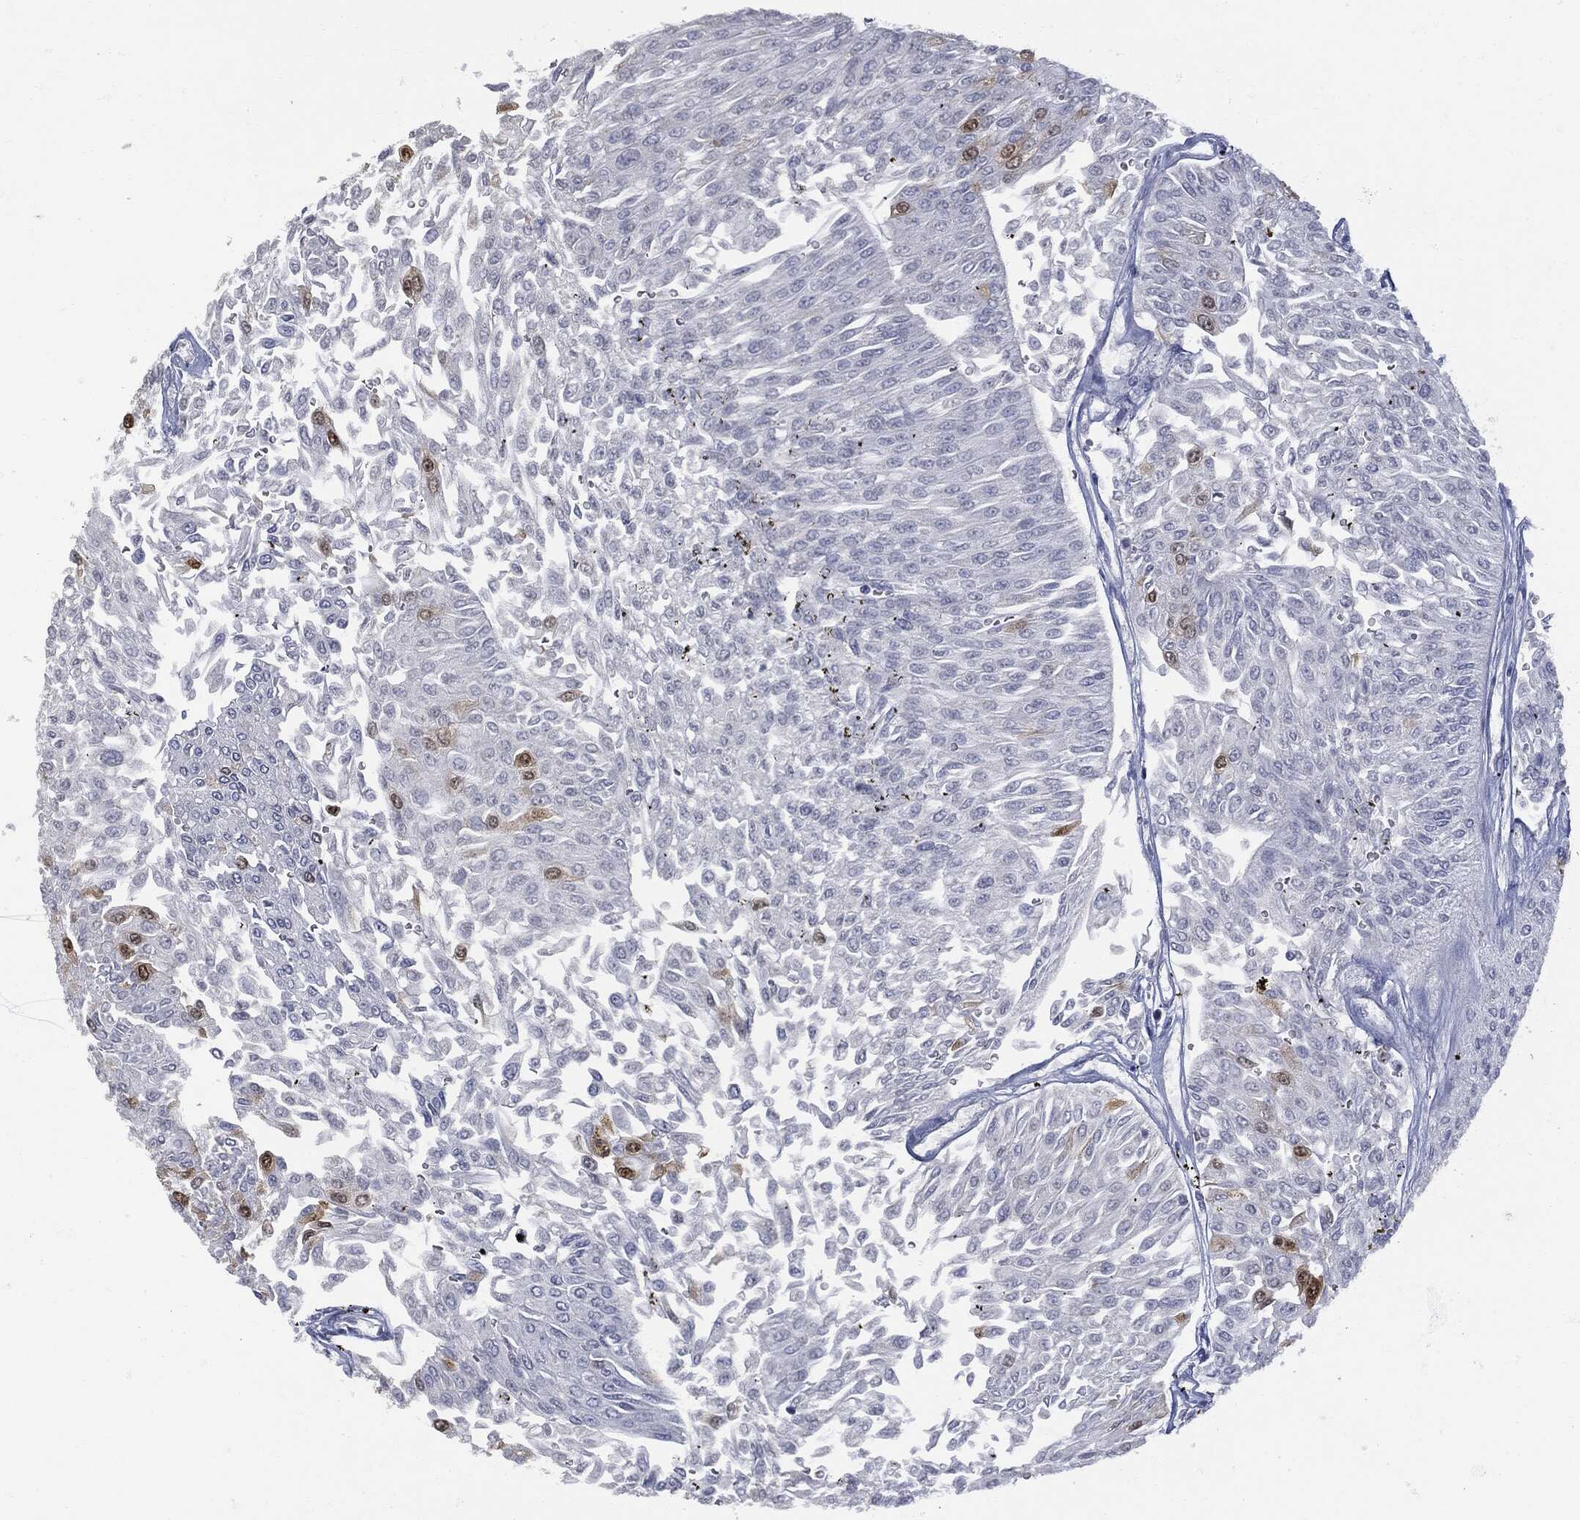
{"staining": {"intensity": "strong", "quantity": "<25%", "location": "cytoplasmic/membranous,nuclear"}, "tissue": "urothelial cancer", "cell_type": "Tumor cells", "image_type": "cancer", "snomed": [{"axis": "morphology", "description": "Urothelial carcinoma, Low grade"}, {"axis": "topography", "description": "Urinary bladder"}], "caption": "This histopathology image displays immunohistochemistry (IHC) staining of human urothelial cancer, with medium strong cytoplasmic/membranous and nuclear staining in about <25% of tumor cells.", "gene": "UBE2C", "patient": {"sex": "male", "age": 67}}